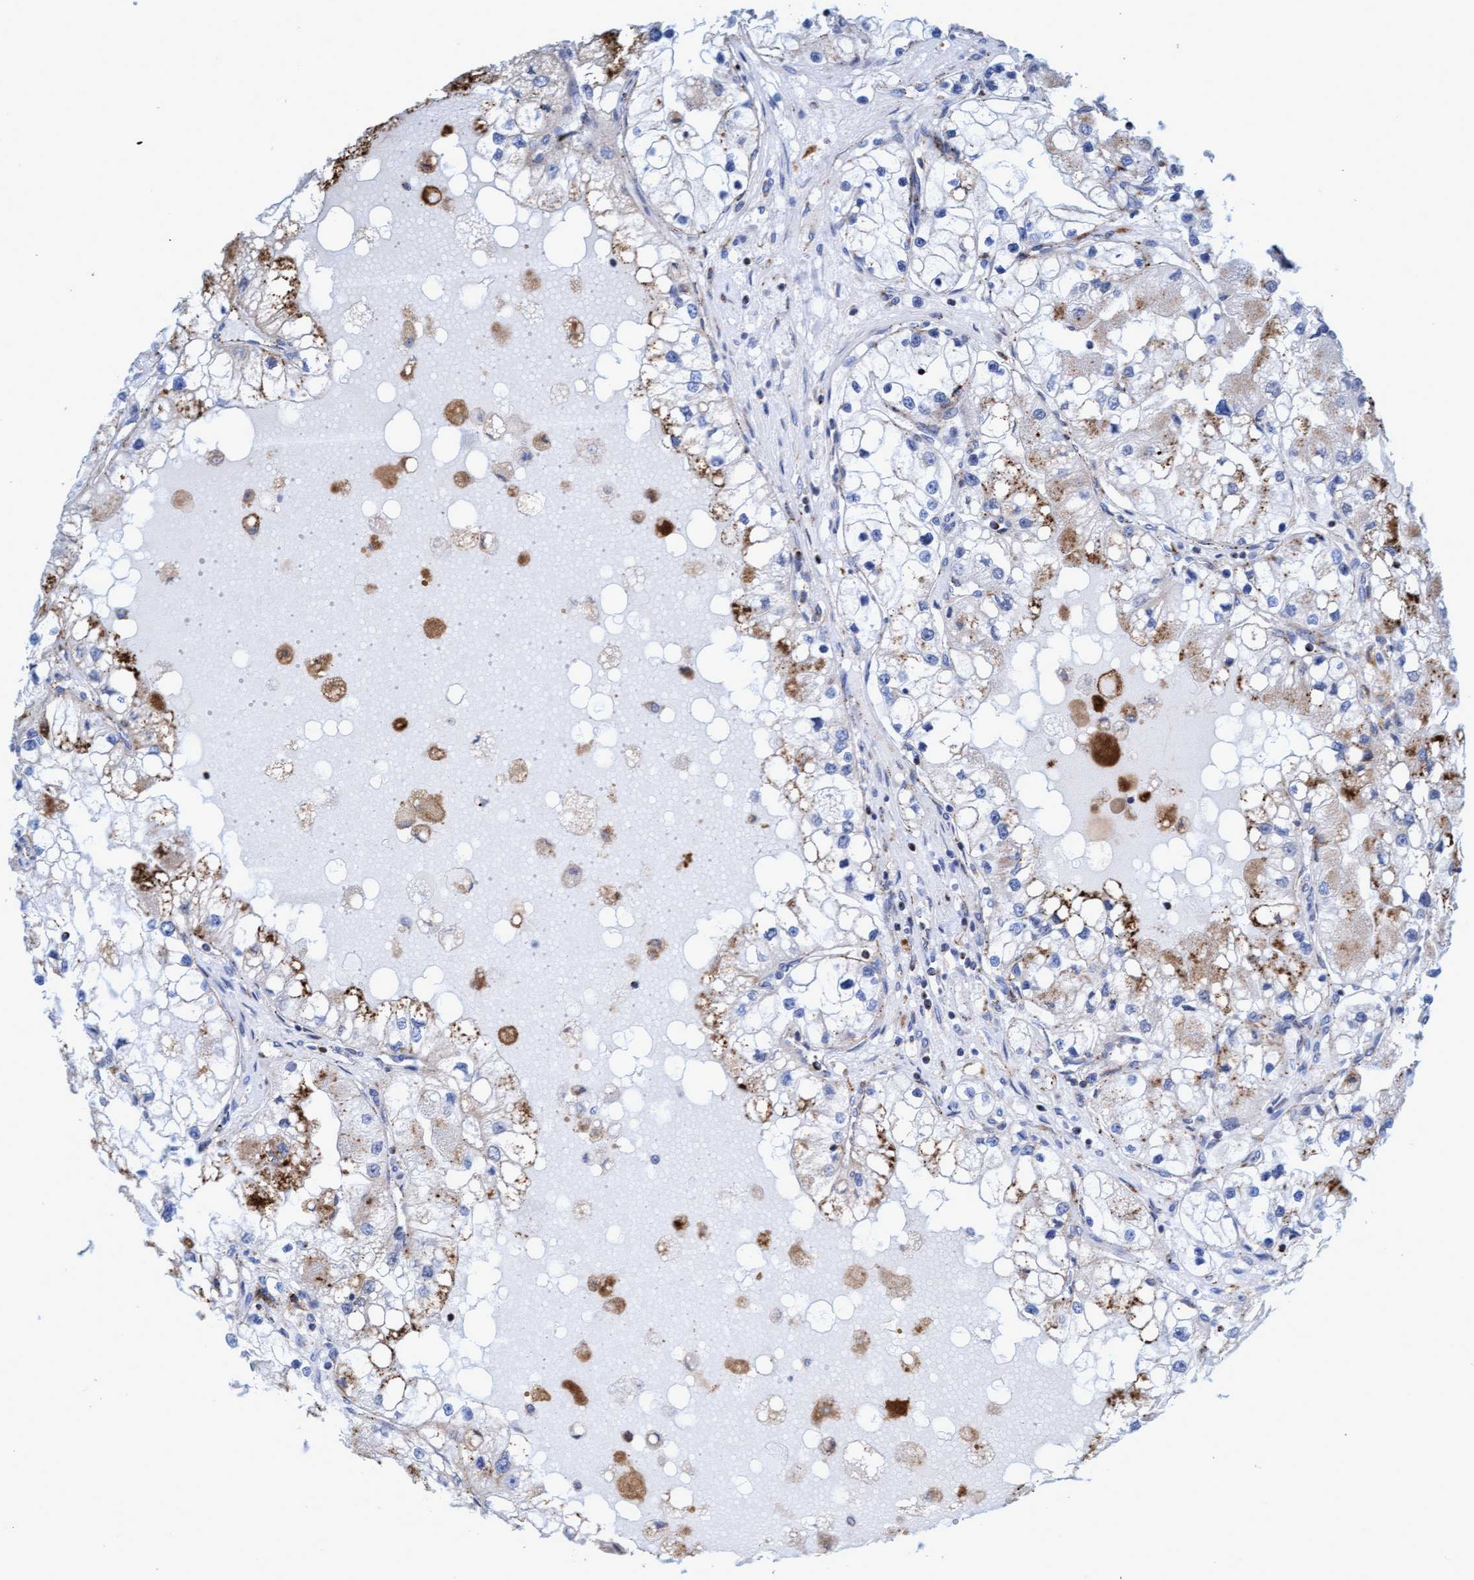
{"staining": {"intensity": "moderate", "quantity": ">75%", "location": "cytoplasmic/membranous"}, "tissue": "renal cancer", "cell_type": "Tumor cells", "image_type": "cancer", "snomed": [{"axis": "morphology", "description": "Adenocarcinoma, NOS"}, {"axis": "topography", "description": "Kidney"}], "caption": "DAB immunohistochemical staining of human adenocarcinoma (renal) reveals moderate cytoplasmic/membranous protein positivity in about >75% of tumor cells.", "gene": "SGSH", "patient": {"sex": "male", "age": 68}}